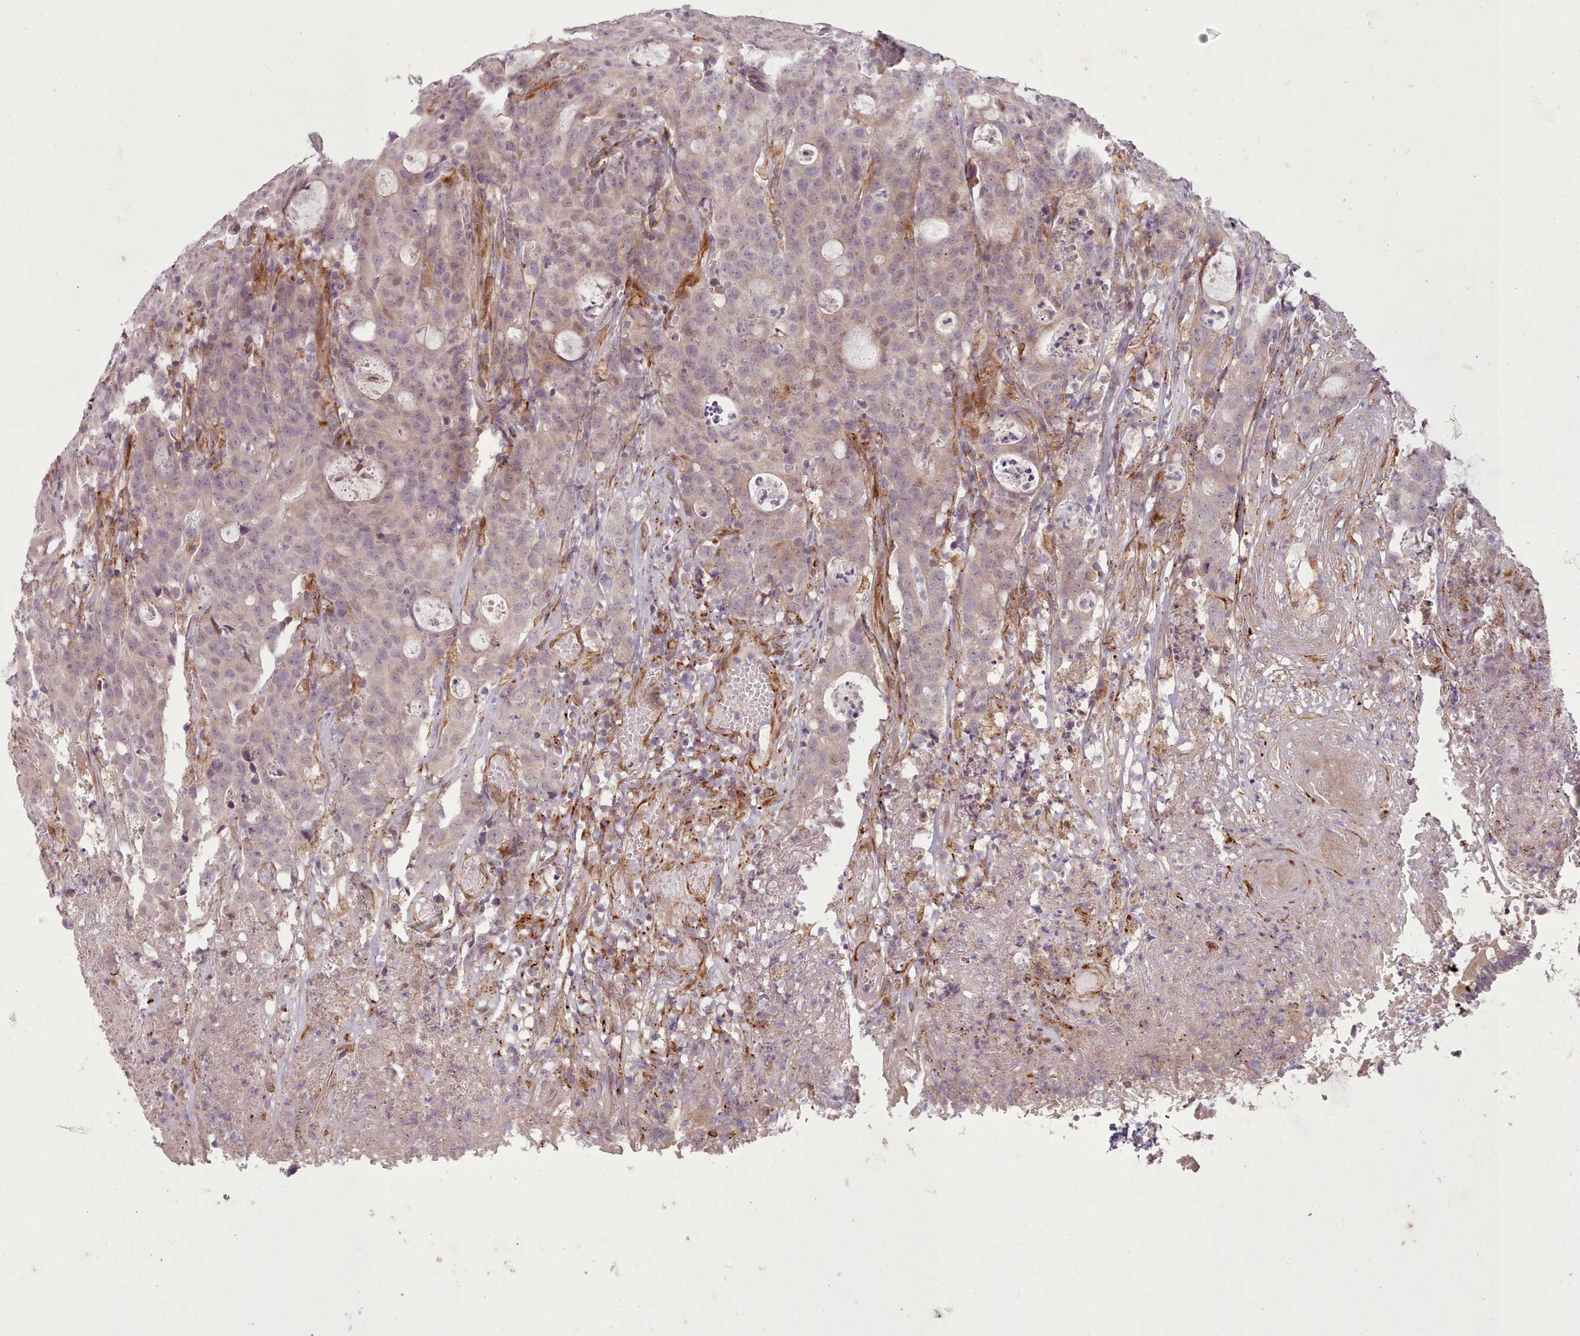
{"staining": {"intensity": "weak", "quantity": "<25%", "location": "cytoplasmic/membranous,nuclear"}, "tissue": "colorectal cancer", "cell_type": "Tumor cells", "image_type": "cancer", "snomed": [{"axis": "morphology", "description": "Adenocarcinoma, NOS"}, {"axis": "topography", "description": "Colon"}], "caption": "This is an immunohistochemistry image of human colorectal cancer. There is no expression in tumor cells.", "gene": "GBGT1", "patient": {"sex": "male", "age": 83}}